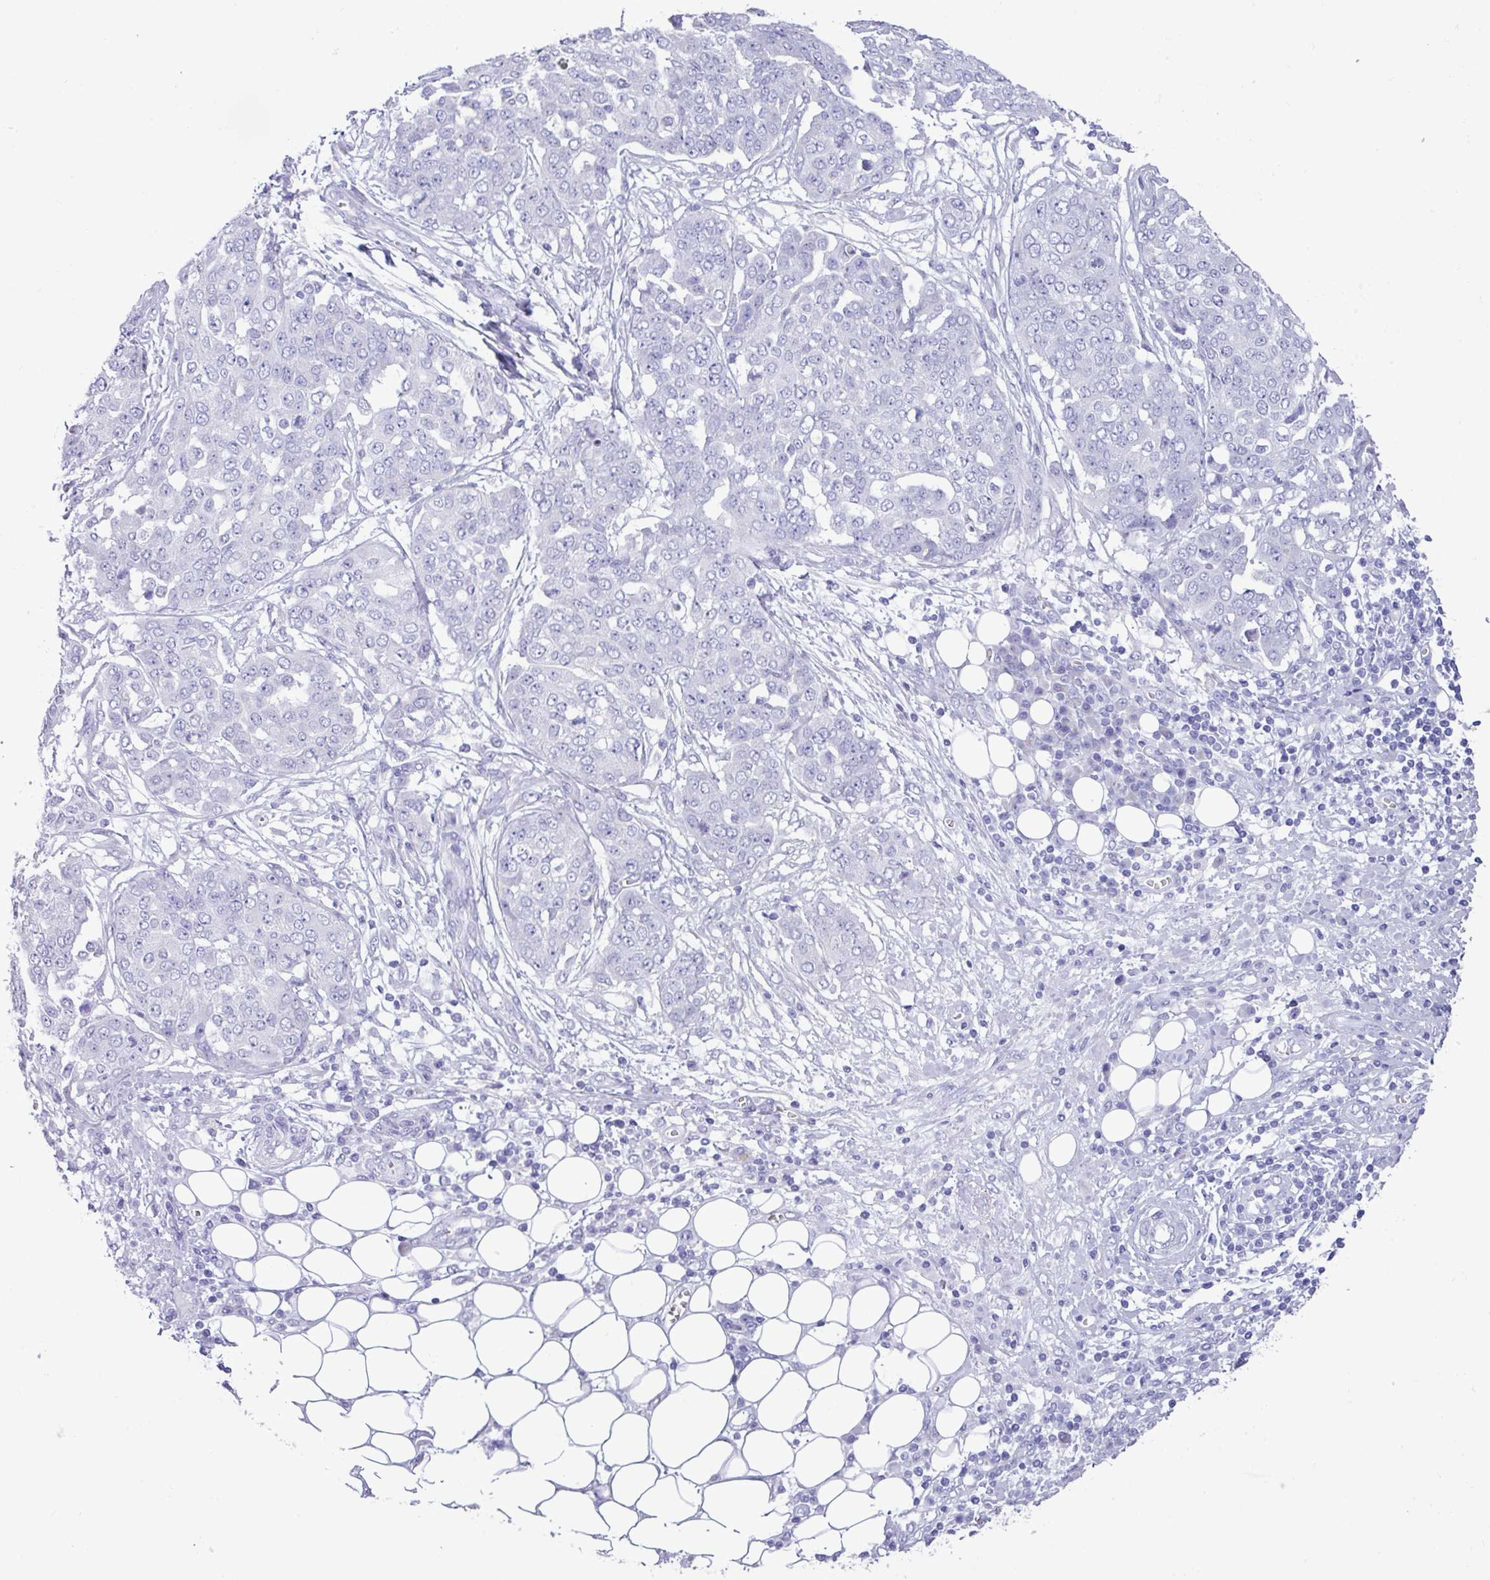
{"staining": {"intensity": "negative", "quantity": "none", "location": "none"}, "tissue": "ovarian cancer", "cell_type": "Tumor cells", "image_type": "cancer", "snomed": [{"axis": "morphology", "description": "Cystadenocarcinoma, serous, NOS"}, {"axis": "topography", "description": "Soft tissue"}, {"axis": "topography", "description": "Ovary"}], "caption": "High power microscopy histopathology image of an immunohistochemistry micrograph of ovarian cancer, revealing no significant positivity in tumor cells.", "gene": "STIMATE", "patient": {"sex": "female", "age": 57}}